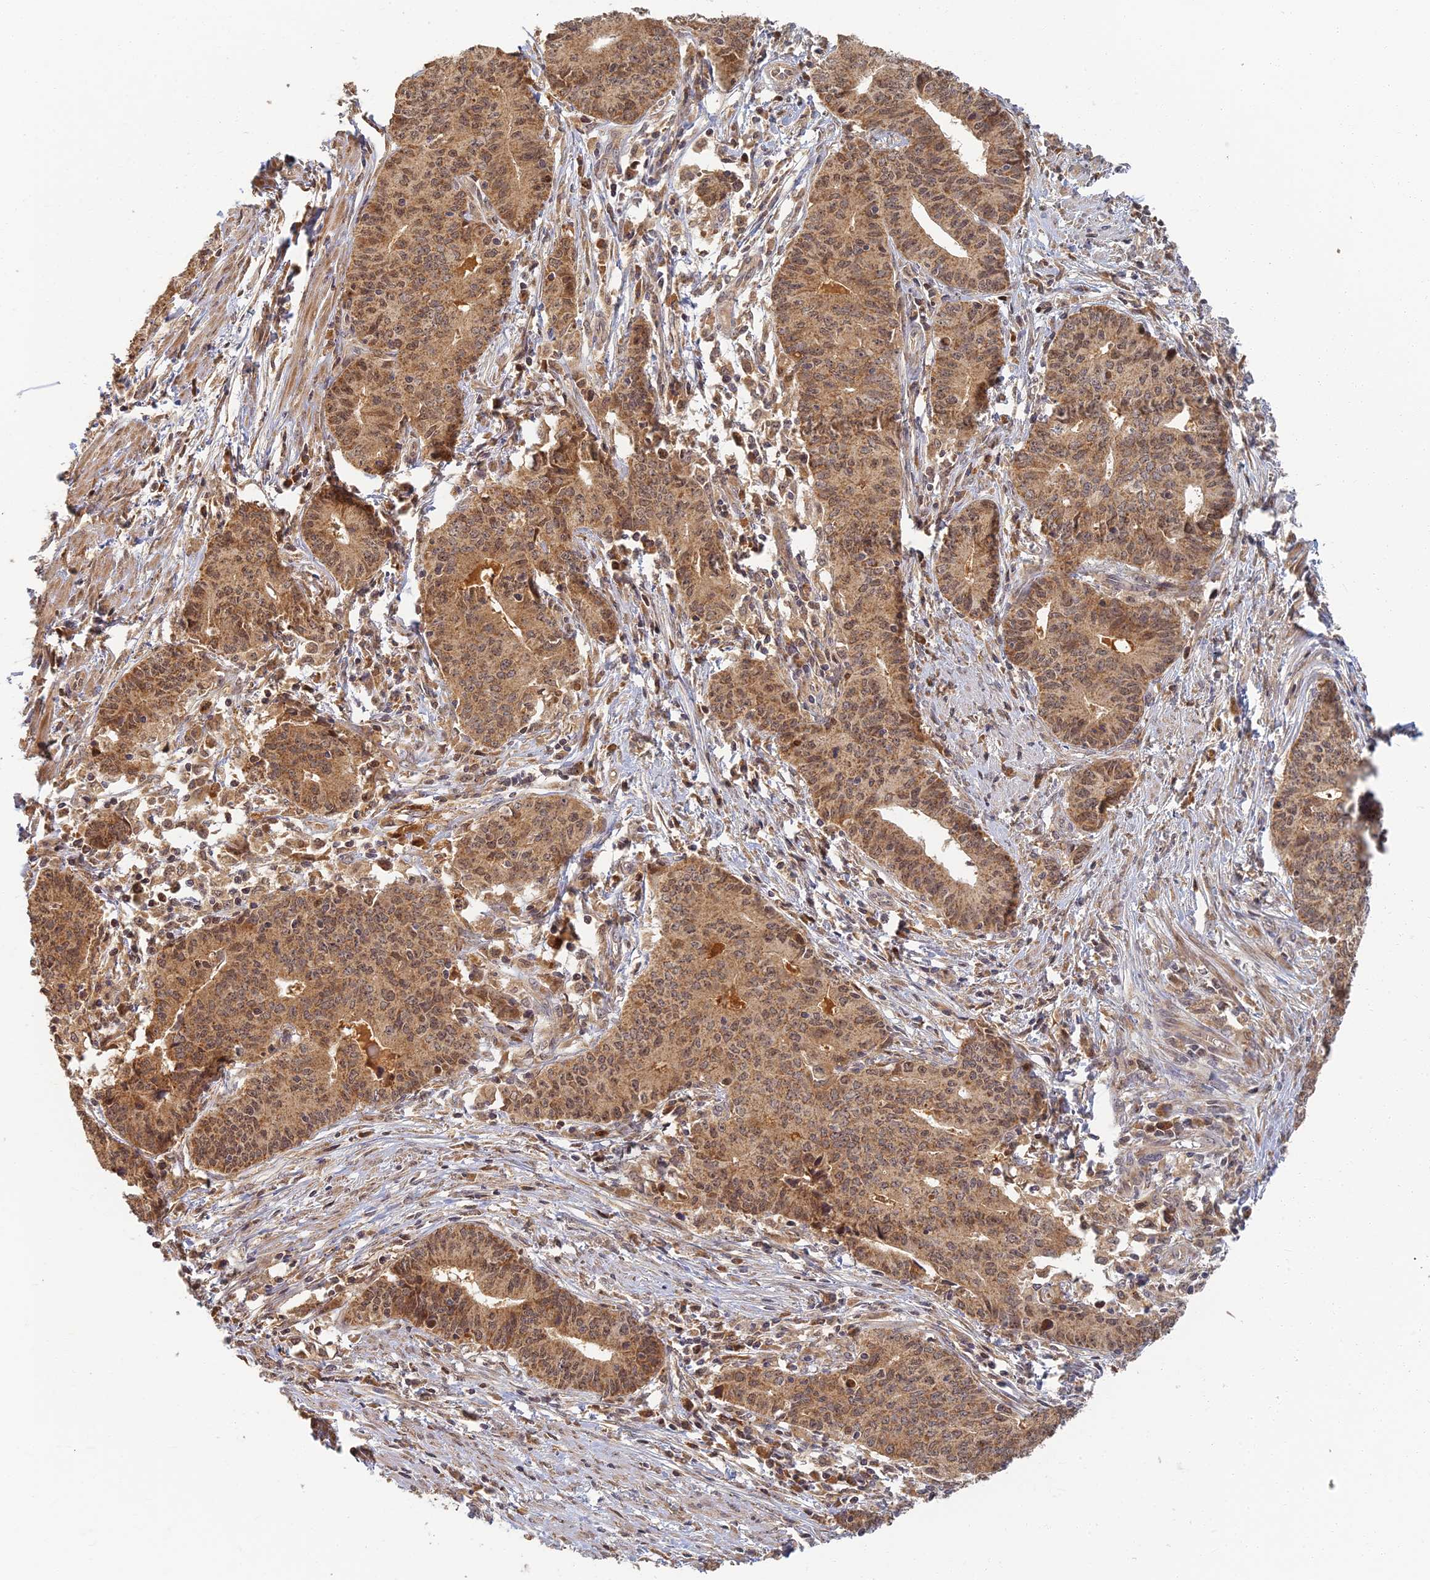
{"staining": {"intensity": "moderate", "quantity": ">75%", "location": "cytoplasmic/membranous"}, "tissue": "endometrial cancer", "cell_type": "Tumor cells", "image_type": "cancer", "snomed": [{"axis": "morphology", "description": "Adenocarcinoma, NOS"}, {"axis": "topography", "description": "Endometrium"}], "caption": "Immunohistochemical staining of adenocarcinoma (endometrial) shows medium levels of moderate cytoplasmic/membranous protein positivity in approximately >75% of tumor cells. (DAB IHC, brown staining for protein, blue staining for nuclei).", "gene": "RGL3", "patient": {"sex": "female", "age": 59}}